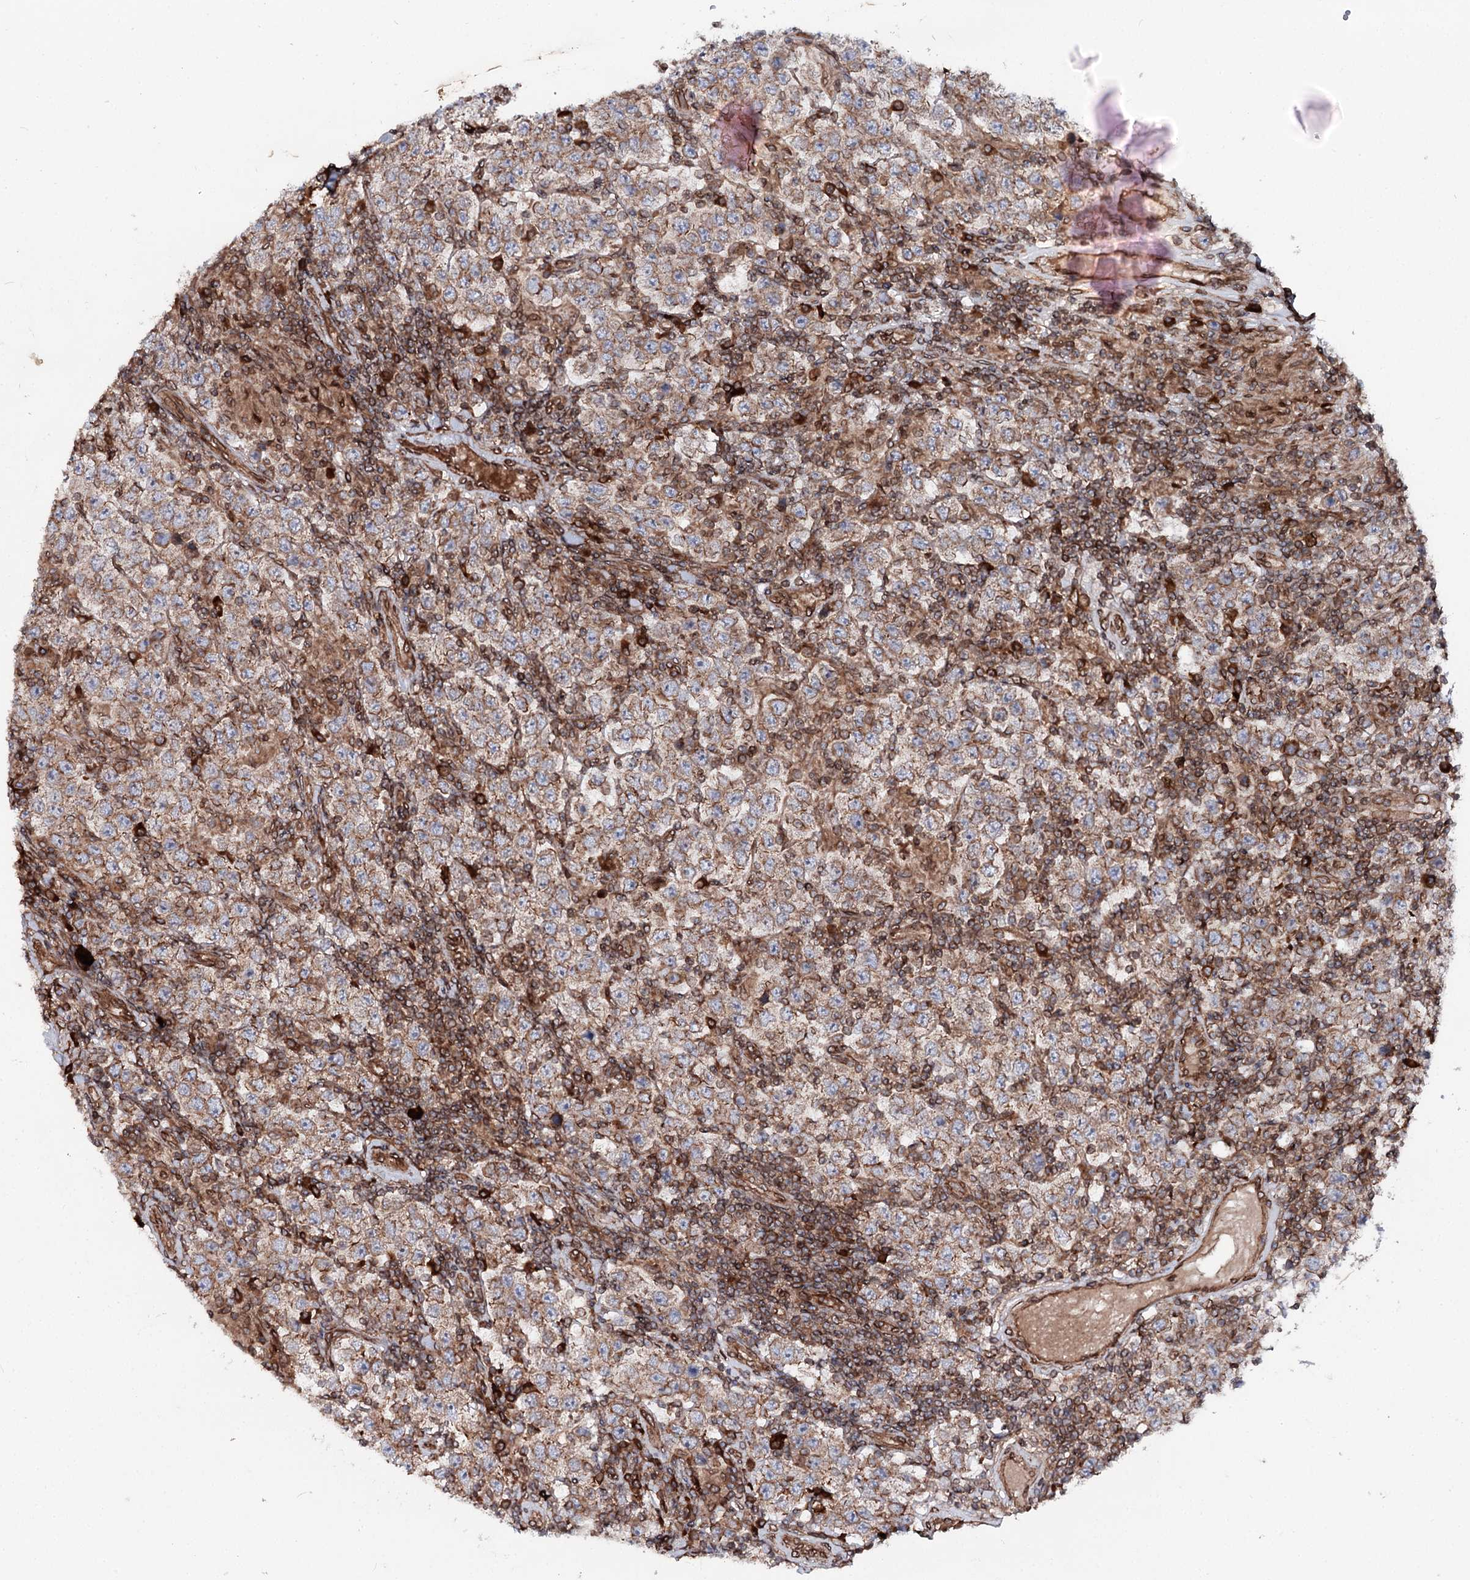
{"staining": {"intensity": "moderate", "quantity": ">75%", "location": "cytoplasmic/membranous"}, "tissue": "testis cancer", "cell_type": "Tumor cells", "image_type": "cancer", "snomed": [{"axis": "morphology", "description": "Normal tissue, NOS"}, {"axis": "morphology", "description": "Urothelial carcinoma, High grade"}, {"axis": "morphology", "description": "Seminoma, NOS"}, {"axis": "morphology", "description": "Carcinoma, Embryonal, NOS"}, {"axis": "topography", "description": "Urinary bladder"}, {"axis": "topography", "description": "Testis"}], "caption": "The photomicrograph displays immunohistochemical staining of embryonal carcinoma (testis). There is moderate cytoplasmic/membranous staining is present in approximately >75% of tumor cells. (brown staining indicates protein expression, while blue staining denotes nuclei).", "gene": "FGFR1OP2", "patient": {"sex": "male", "age": 41}}